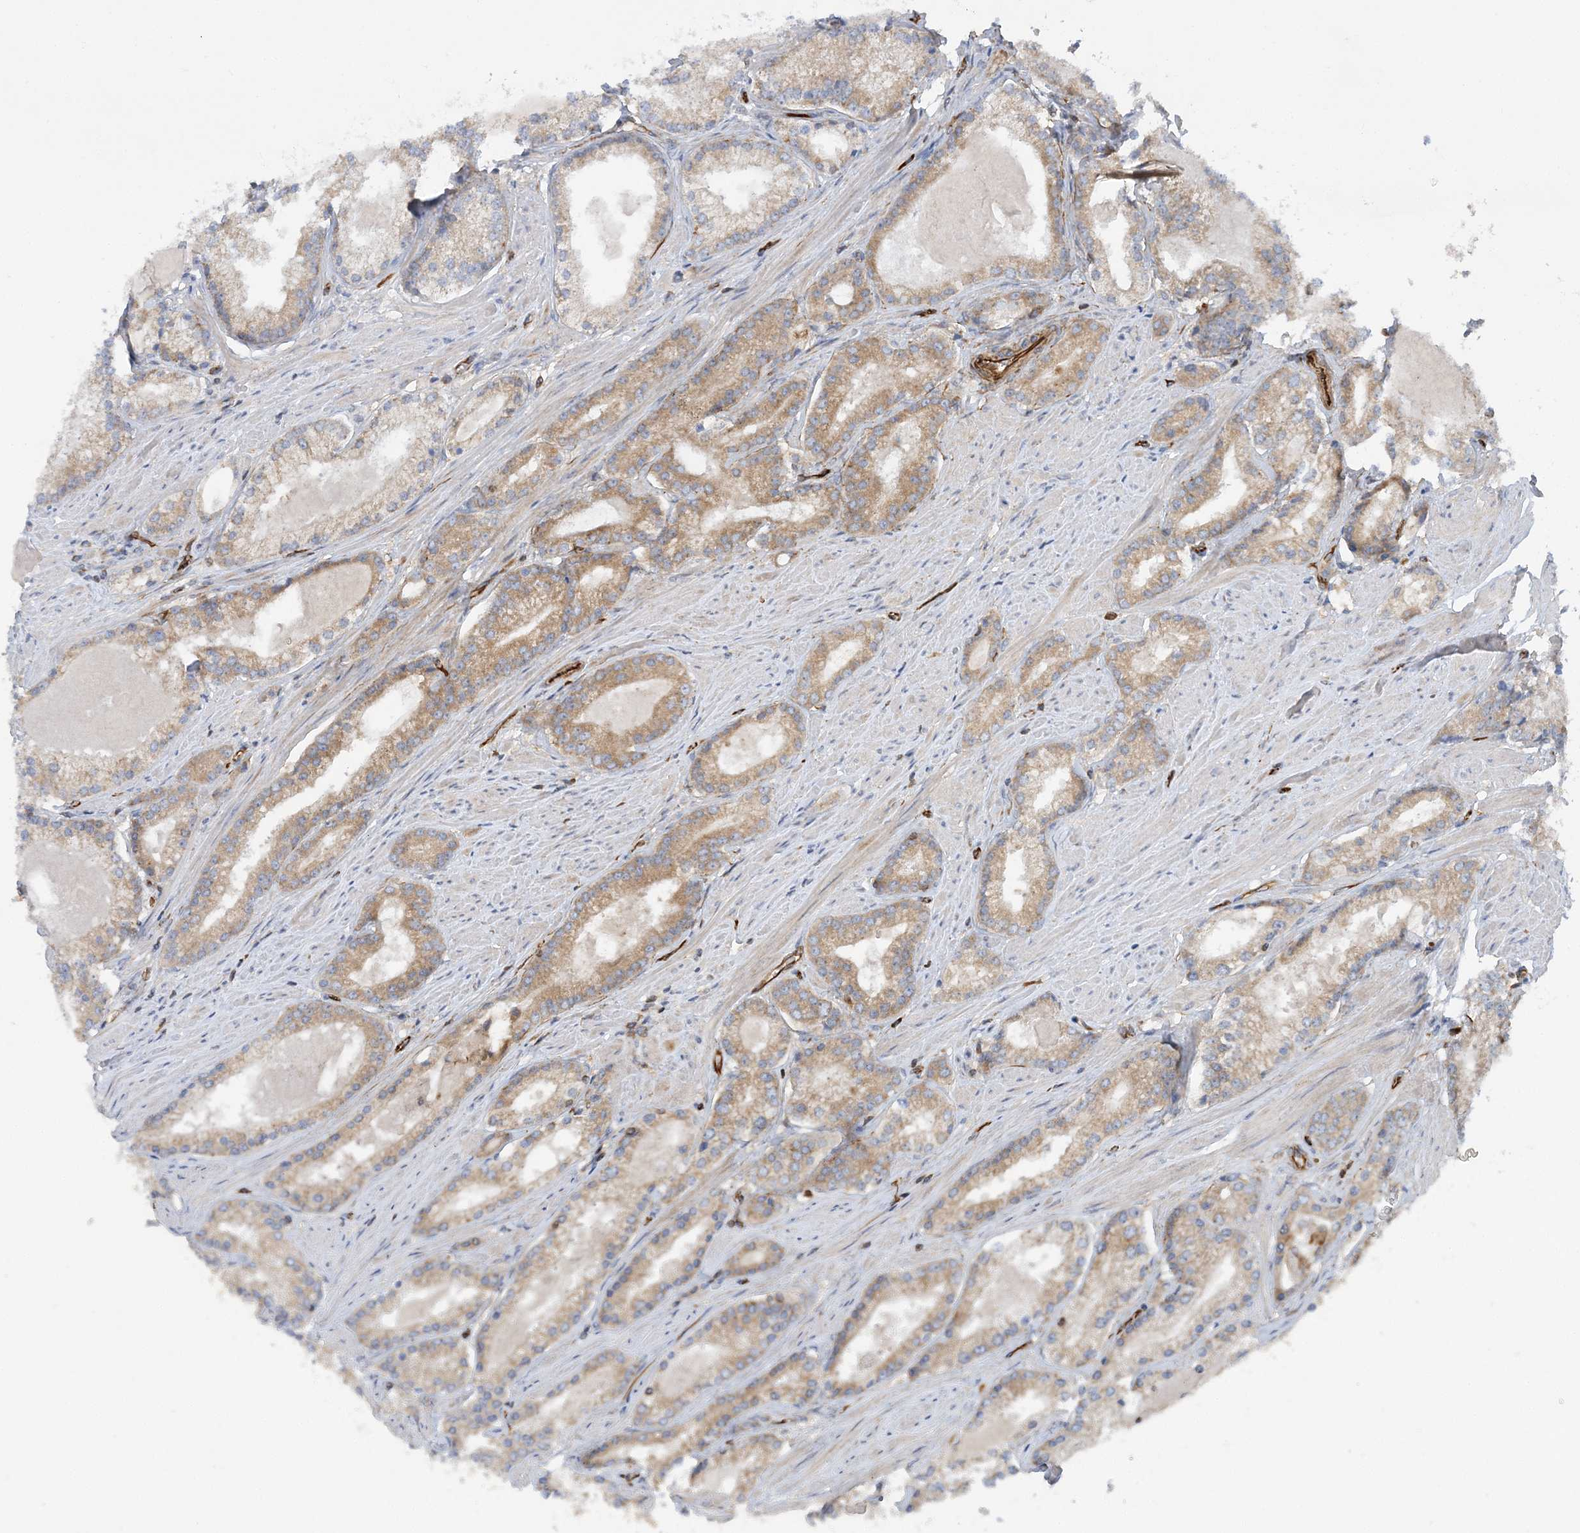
{"staining": {"intensity": "moderate", "quantity": ">75%", "location": "cytoplasmic/membranous"}, "tissue": "prostate cancer", "cell_type": "Tumor cells", "image_type": "cancer", "snomed": [{"axis": "morphology", "description": "Adenocarcinoma, Low grade"}, {"axis": "topography", "description": "Prostate"}], "caption": "A histopathology image of human prostate cancer stained for a protein reveals moderate cytoplasmic/membranous brown staining in tumor cells.", "gene": "FAM114A2", "patient": {"sex": "male", "age": 54}}